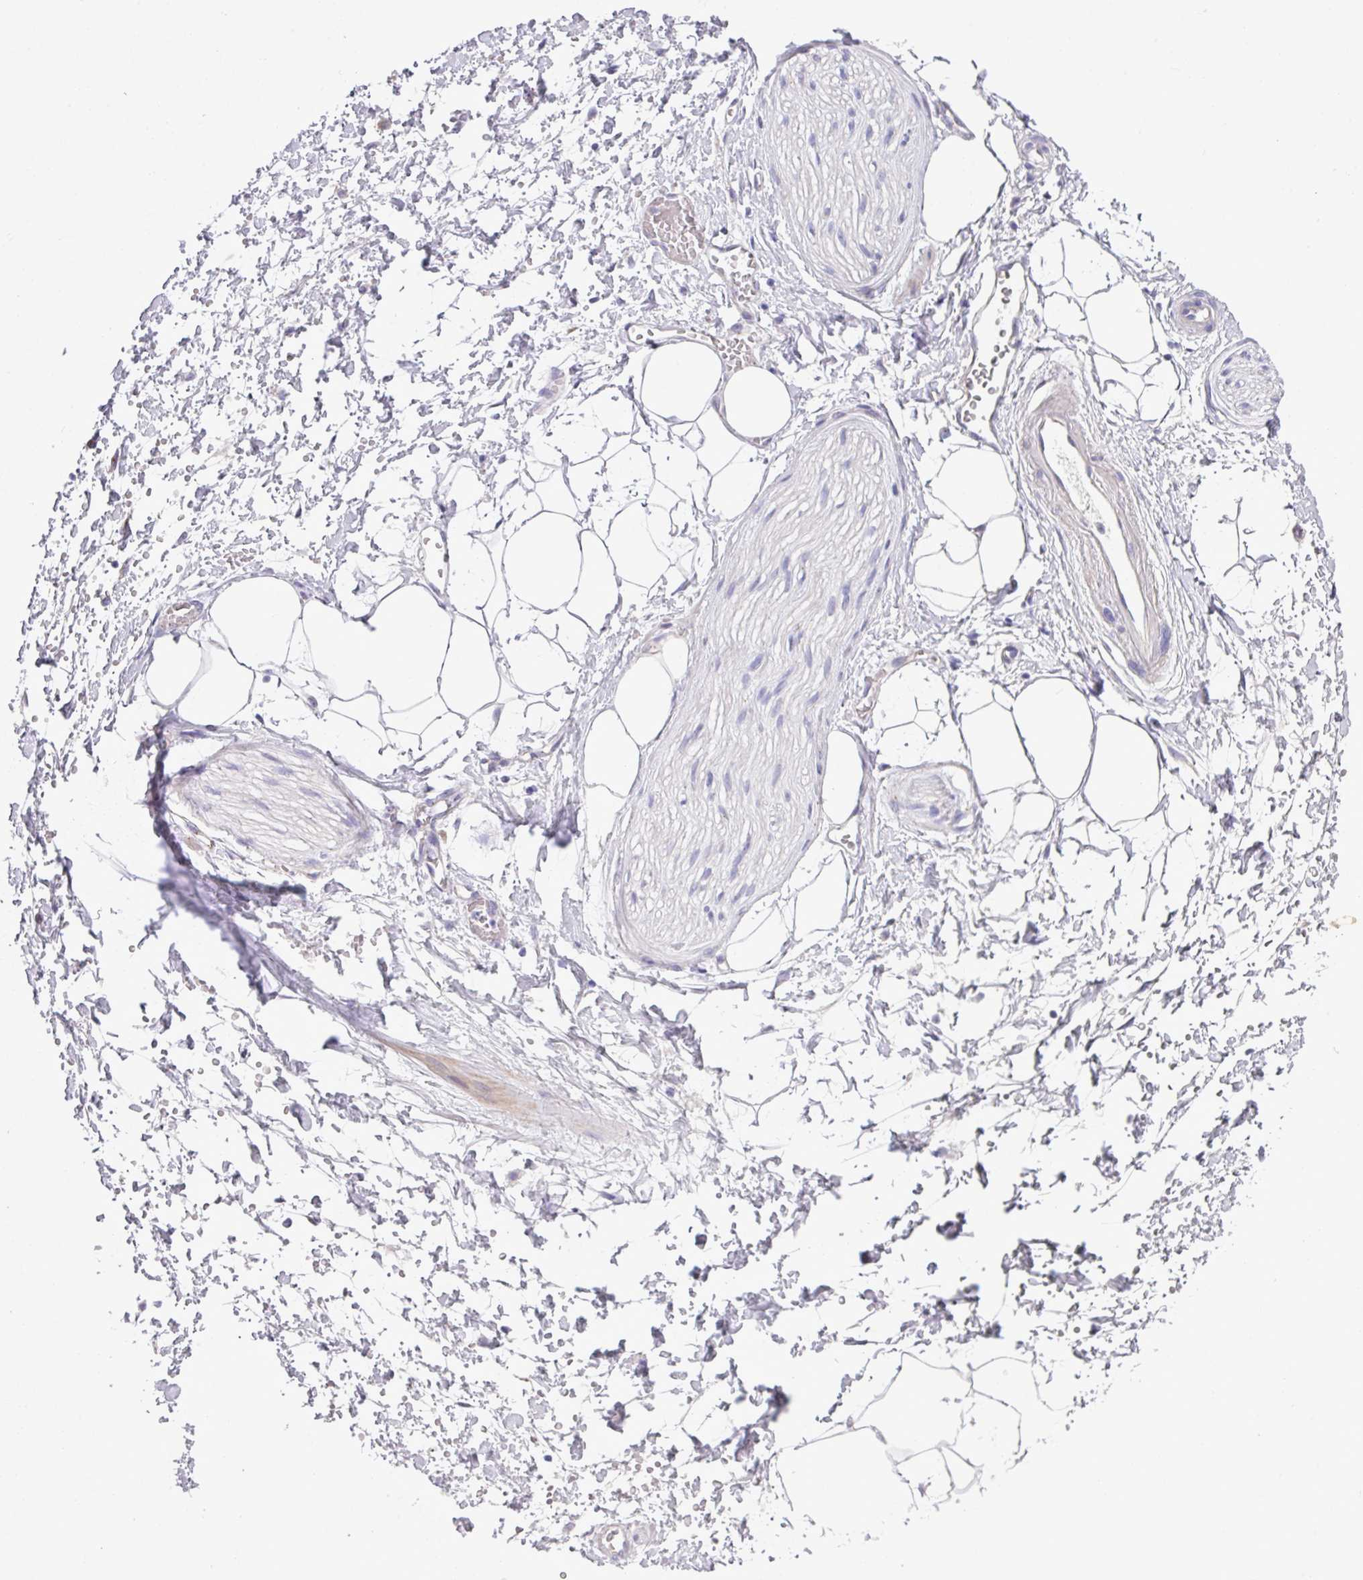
{"staining": {"intensity": "negative", "quantity": "none", "location": "none"}, "tissue": "adipose tissue", "cell_type": "Adipocytes", "image_type": "normal", "snomed": [{"axis": "morphology", "description": "Normal tissue, NOS"}, {"axis": "topography", "description": "Prostate"}, {"axis": "topography", "description": "Peripheral nerve tissue"}], "caption": "Immunohistochemistry (IHC) of unremarkable adipose tissue reveals no staining in adipocytes.", "gene": "SPINK8", "patient": {"sex": "male", "age": 55}}